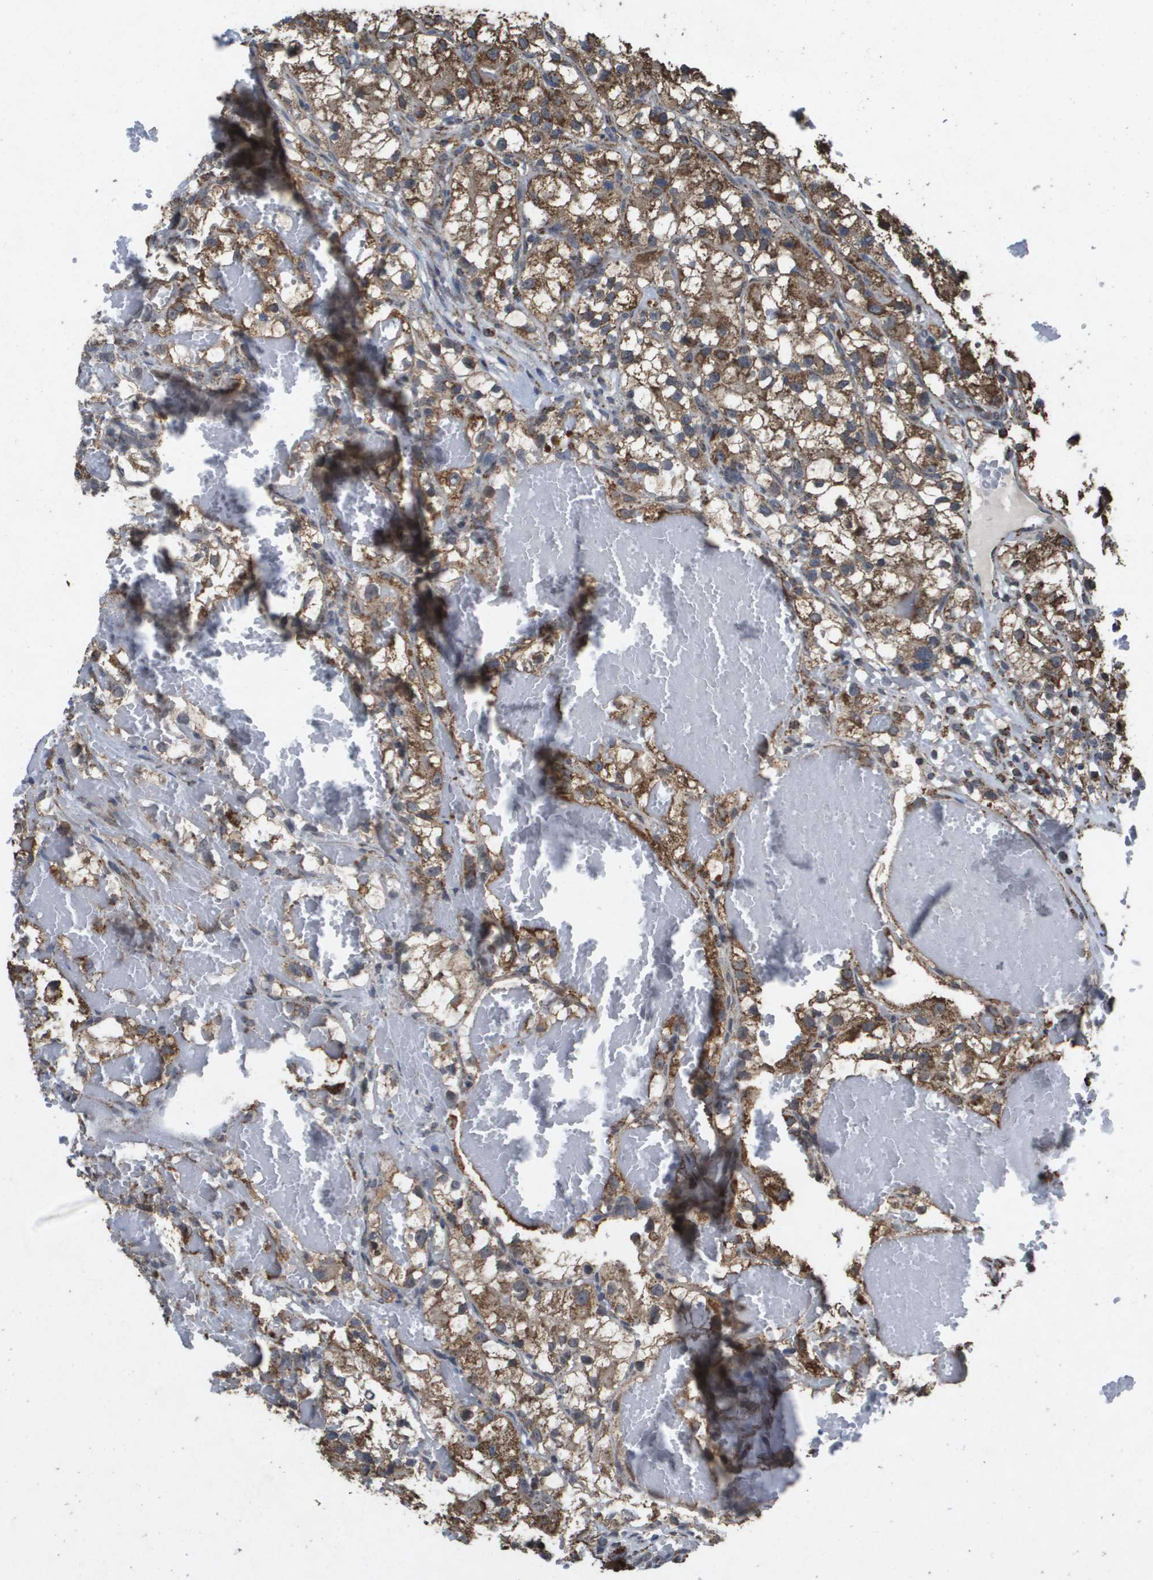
{"staining": {"intensity": "moderate", "quantity": ">75%", "location": "cytoplasmic/membranous"}, "tissue": "renal cancer", "cell_type": "Tumor cells", "image_type": "cancer", "snomed": [{"axis": "morphology", "description": "Adenocarcinoma, NOS"}, {"axis": "topography", "description": "Kidney"}], "caption": "There is medium levels of moderate cytoplasmic/membranous positivity in tumor cells of adenocarcinoma (renal), as demonstrated by immunohistochemical staining (brown color).", "gene": "HSPE1", "patient": {"sex": "female", "age": 57}}